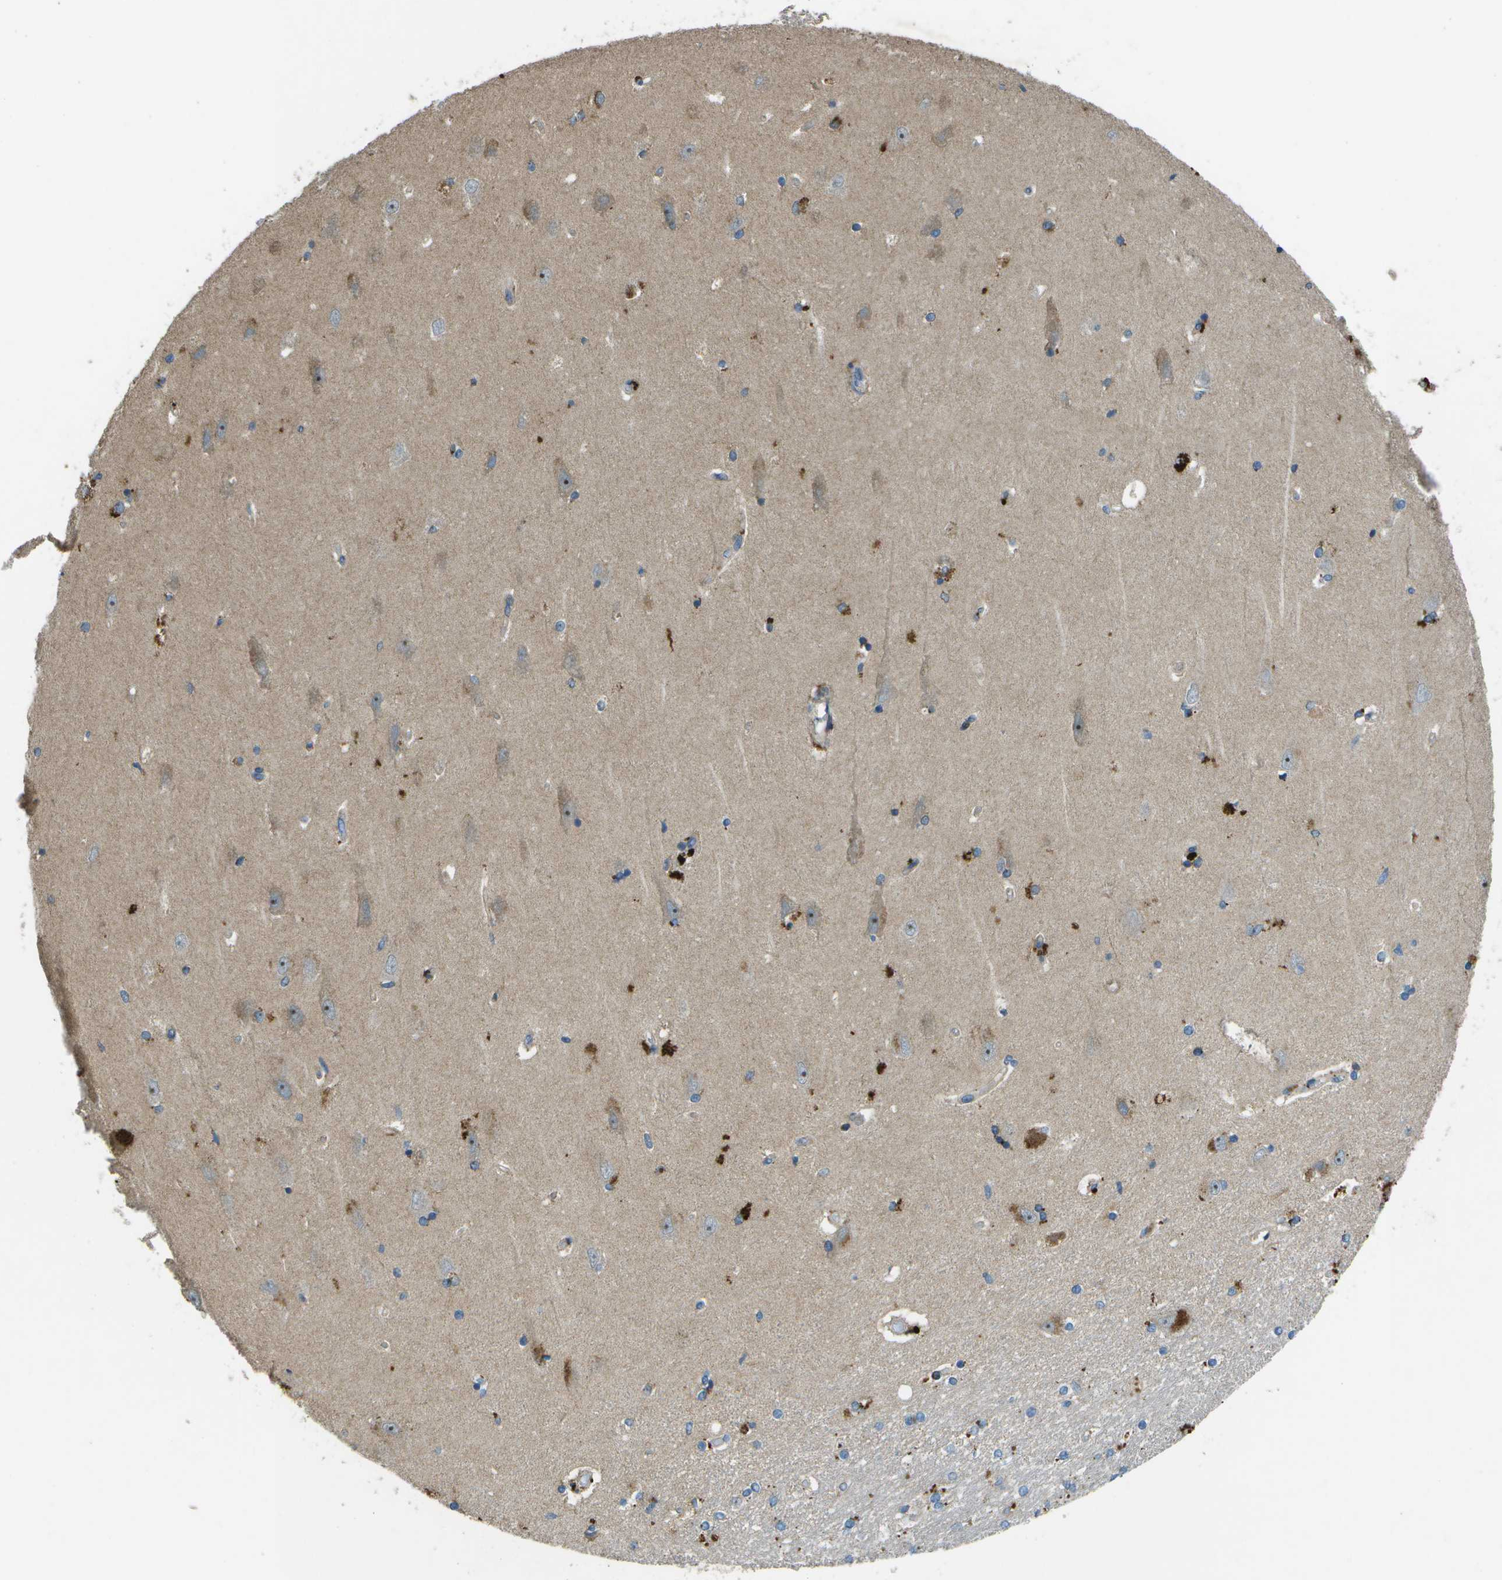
{"staining": {"intensity": "strong", "quantity": "<25%", "location": "cytoplasmic/membranous"}, "tissue": "hippocampus", "cell_type": "Glial cells", "image_type": "normal", "snomed": [{"axis": "morphology", "description": "Normal tissue, NOS"}, {"axis": "topography", "description": "Hippocampus"}], "caption": "Immunohistochemical staining of benign human hippocampus displays strong cytoplasmic/membranous protein staining in about <25% of glial cells. Using DAB (3,3'-diaminobenzidine) (brown) and hematoxylin (blue) stains, captured at high magnification using brightfield microscopy.", "gene": "PXYLP1", "patient": {"sex": "male", "age": 45}}